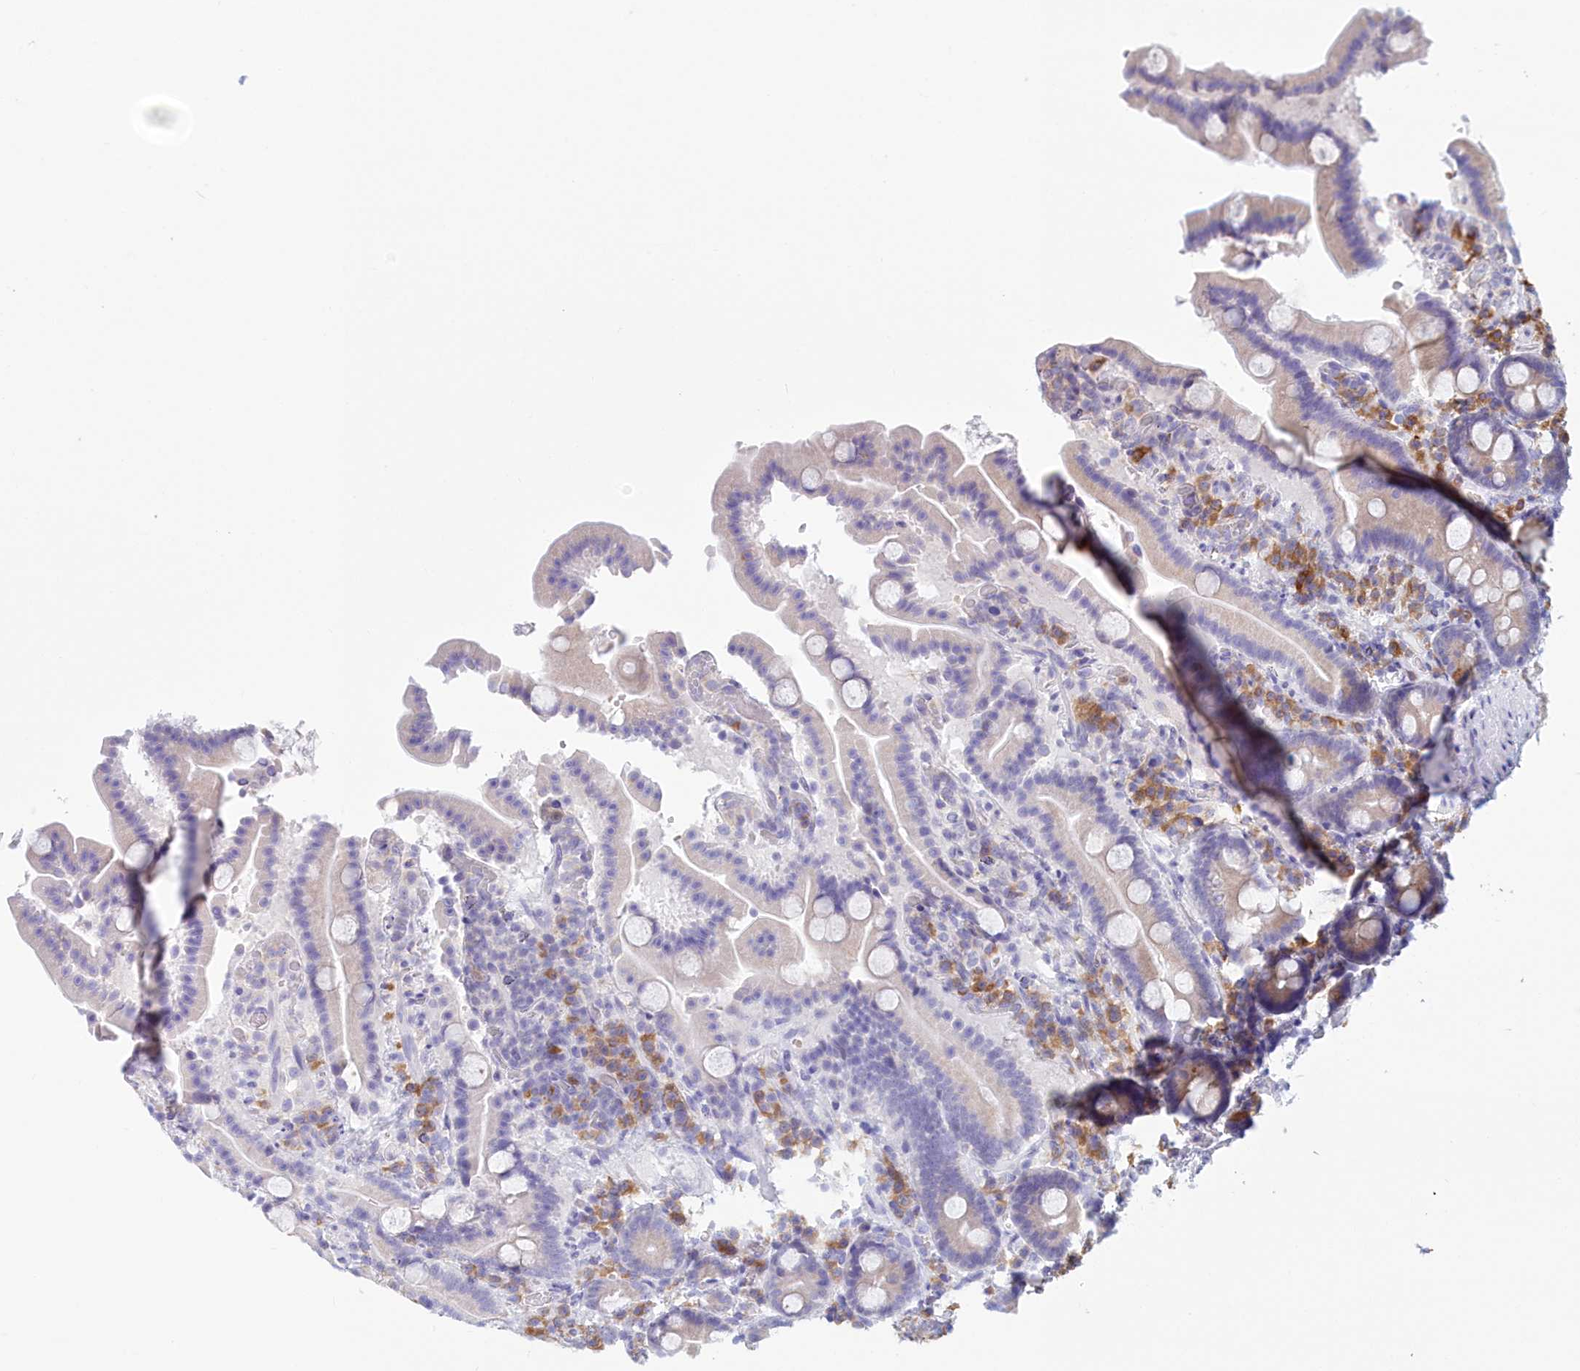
{"staining": {"intensity": "weak", "quantity": "<25%", "location": "cytoplasmic/membranous"}, "tissue": "duodenum", "cell_type": "Glandular cells", "image_type": "normal", "snomed": [{"axis": "morphology", "description": "Normal tissue, NOS"}, {"axis": "topography", "description": "Duodenum"}], "caption": "IHC of normal human duodenum displays no staining in glandular cells.", "gene": "HM13", "patient": {"sex": "male", "age": 55}}